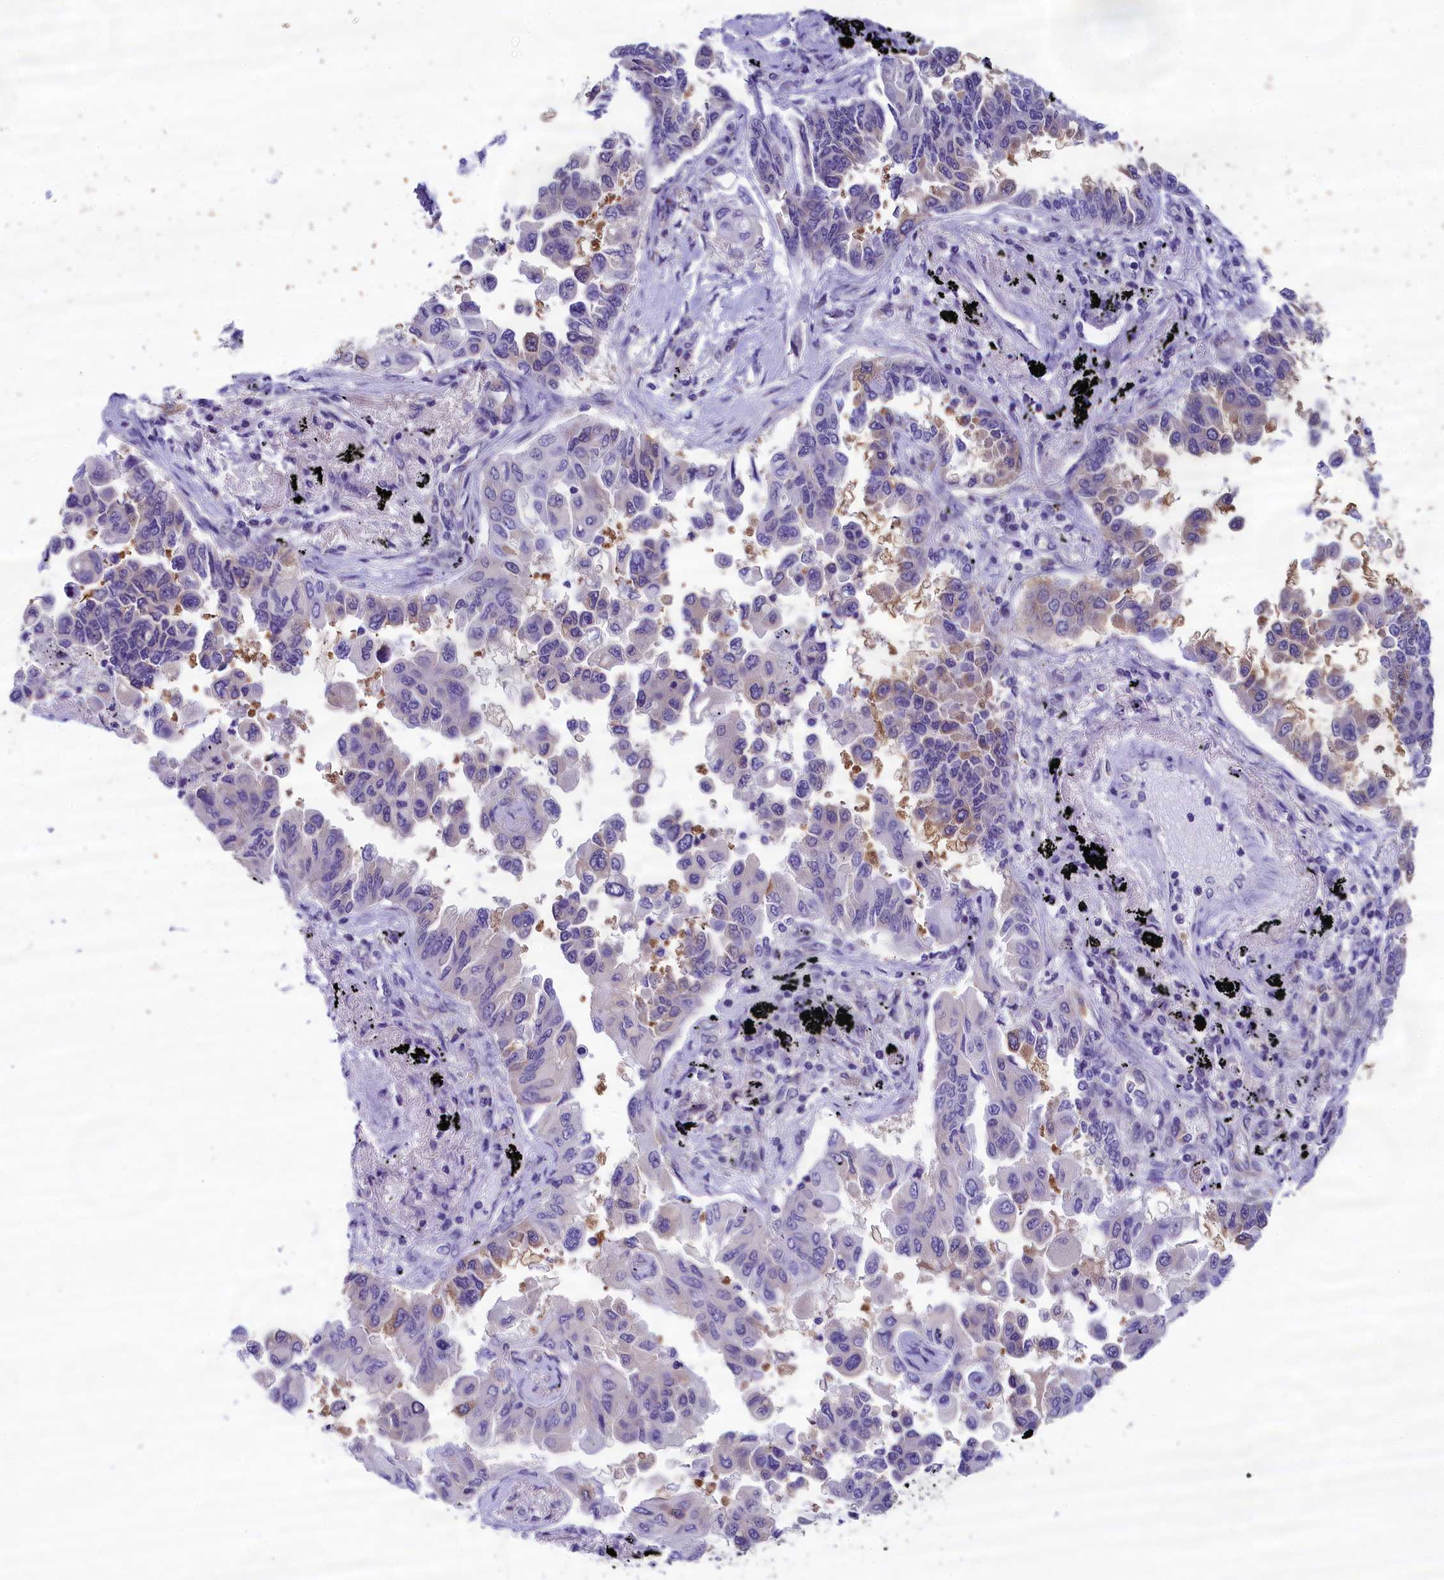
{"staining": {"intensity": "moderate", "quantity": "25%-75%", "location": "cytoplasmic/membranous"}, "tissue": "lung cancer", "cell_type": "Tumor cells", "image_type": "cancer", "snomed": [{"axis": "morphology", "description": "Adenocarcinoma, NOS"}, {"axis": "topography", "description": "Lung"}], "caption": "About 25%-75% of tumor cells in lung cancer show moderate cytoplasmic/membranous protein expression as visualized by brown immunohistochemical staining.", "gene": "ABCC8", "patient": {"sex": "female", "age": 67}}